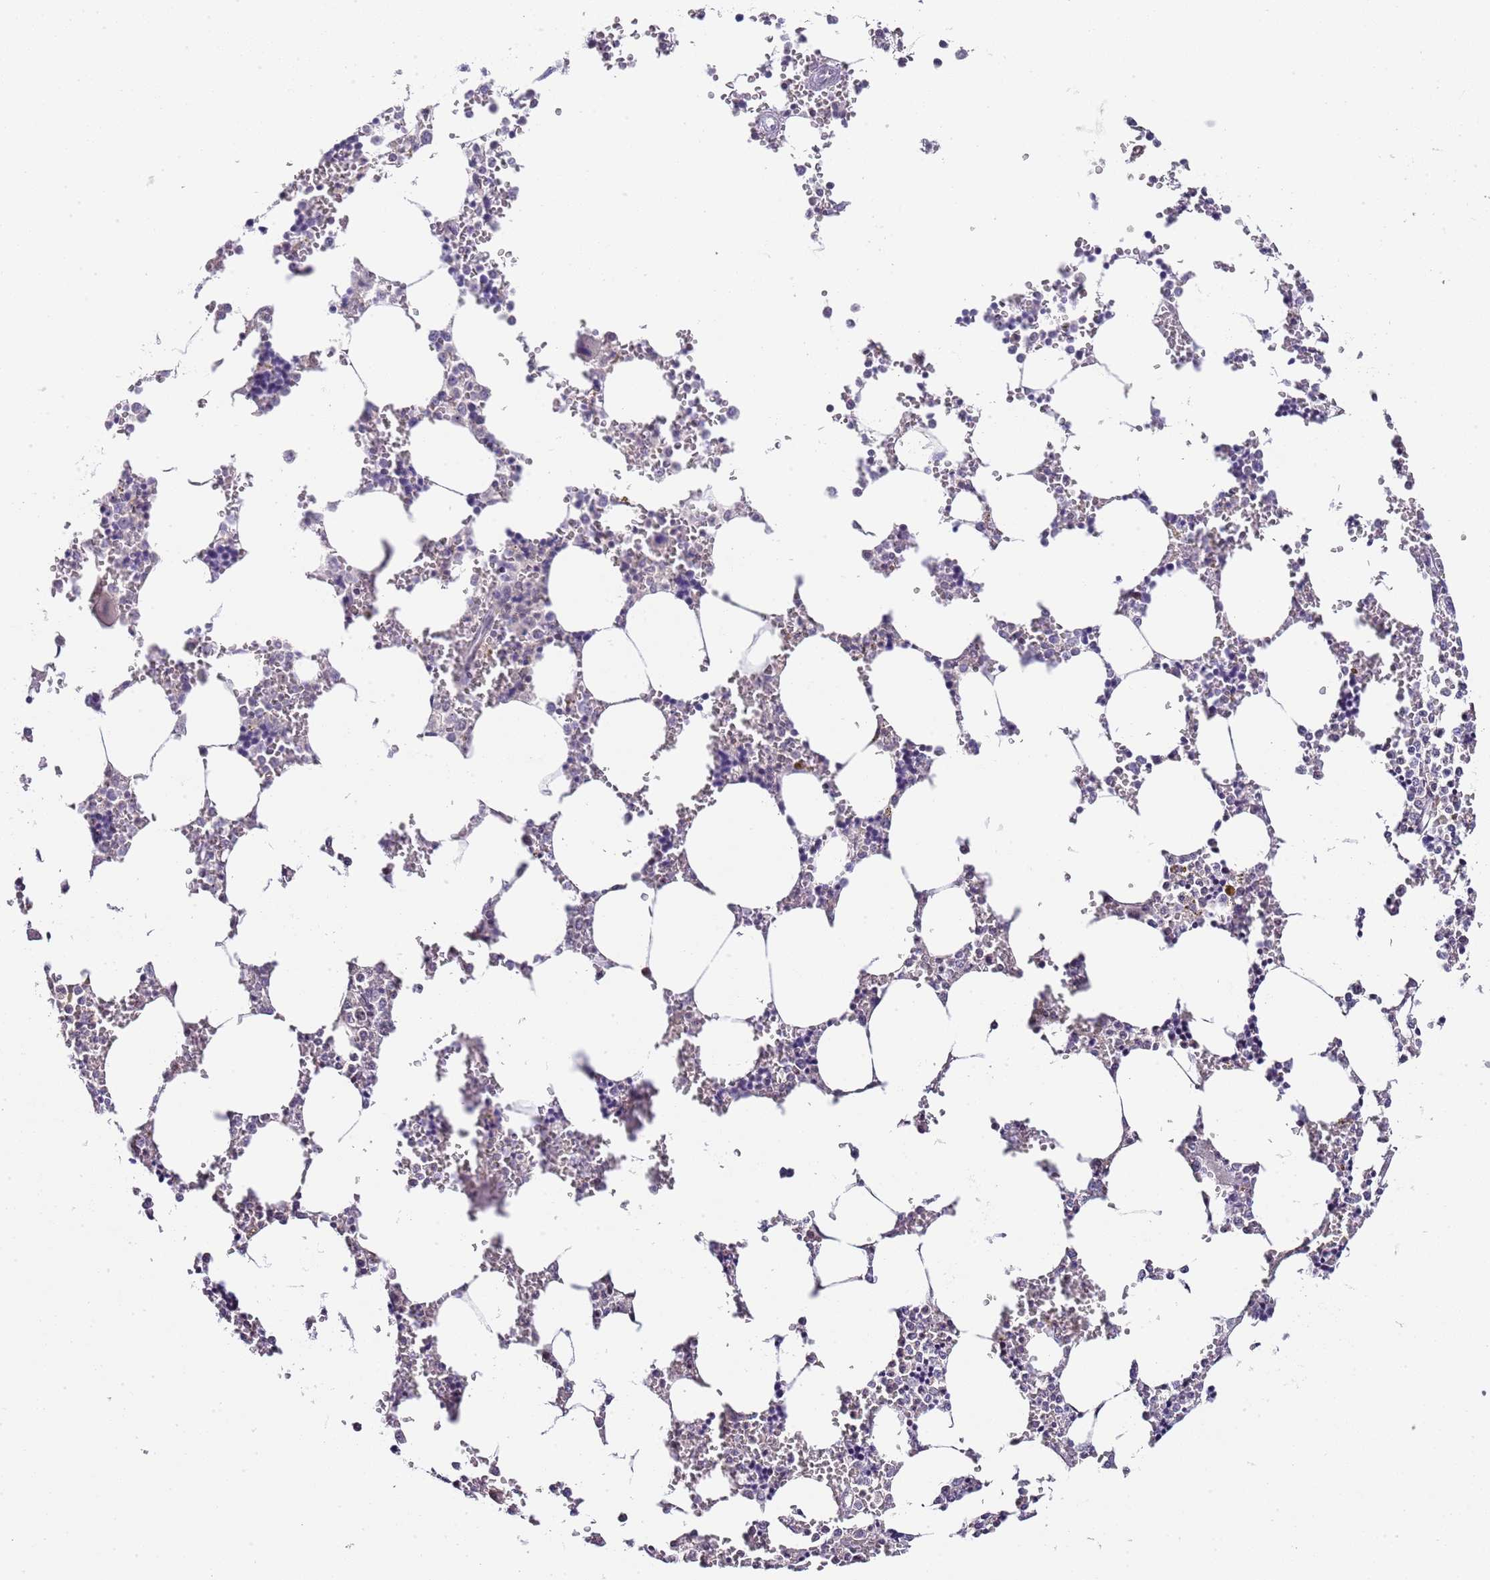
{"staining": {"intensity": "negative", "quantity": "none", "location": "none"}, "tissue": "bone marrow", "cell_type": "Hematopoietic cells", "image_type": "normal", "snomed": [{"axis": "morphology", "description": "Normal tissue, NOS"}, {"axis": "topography", "description": "Bone marrow"}], "caption": "A photomicrograph of human bone marrow is negative for staining in hematopoietic cells. (DAB (3,3'-diaminobenzidine) immunohistochemistry with hematoxylin counter stain).", "gene": "NOP56", "patient": {"sex": "male", "age": 64}}